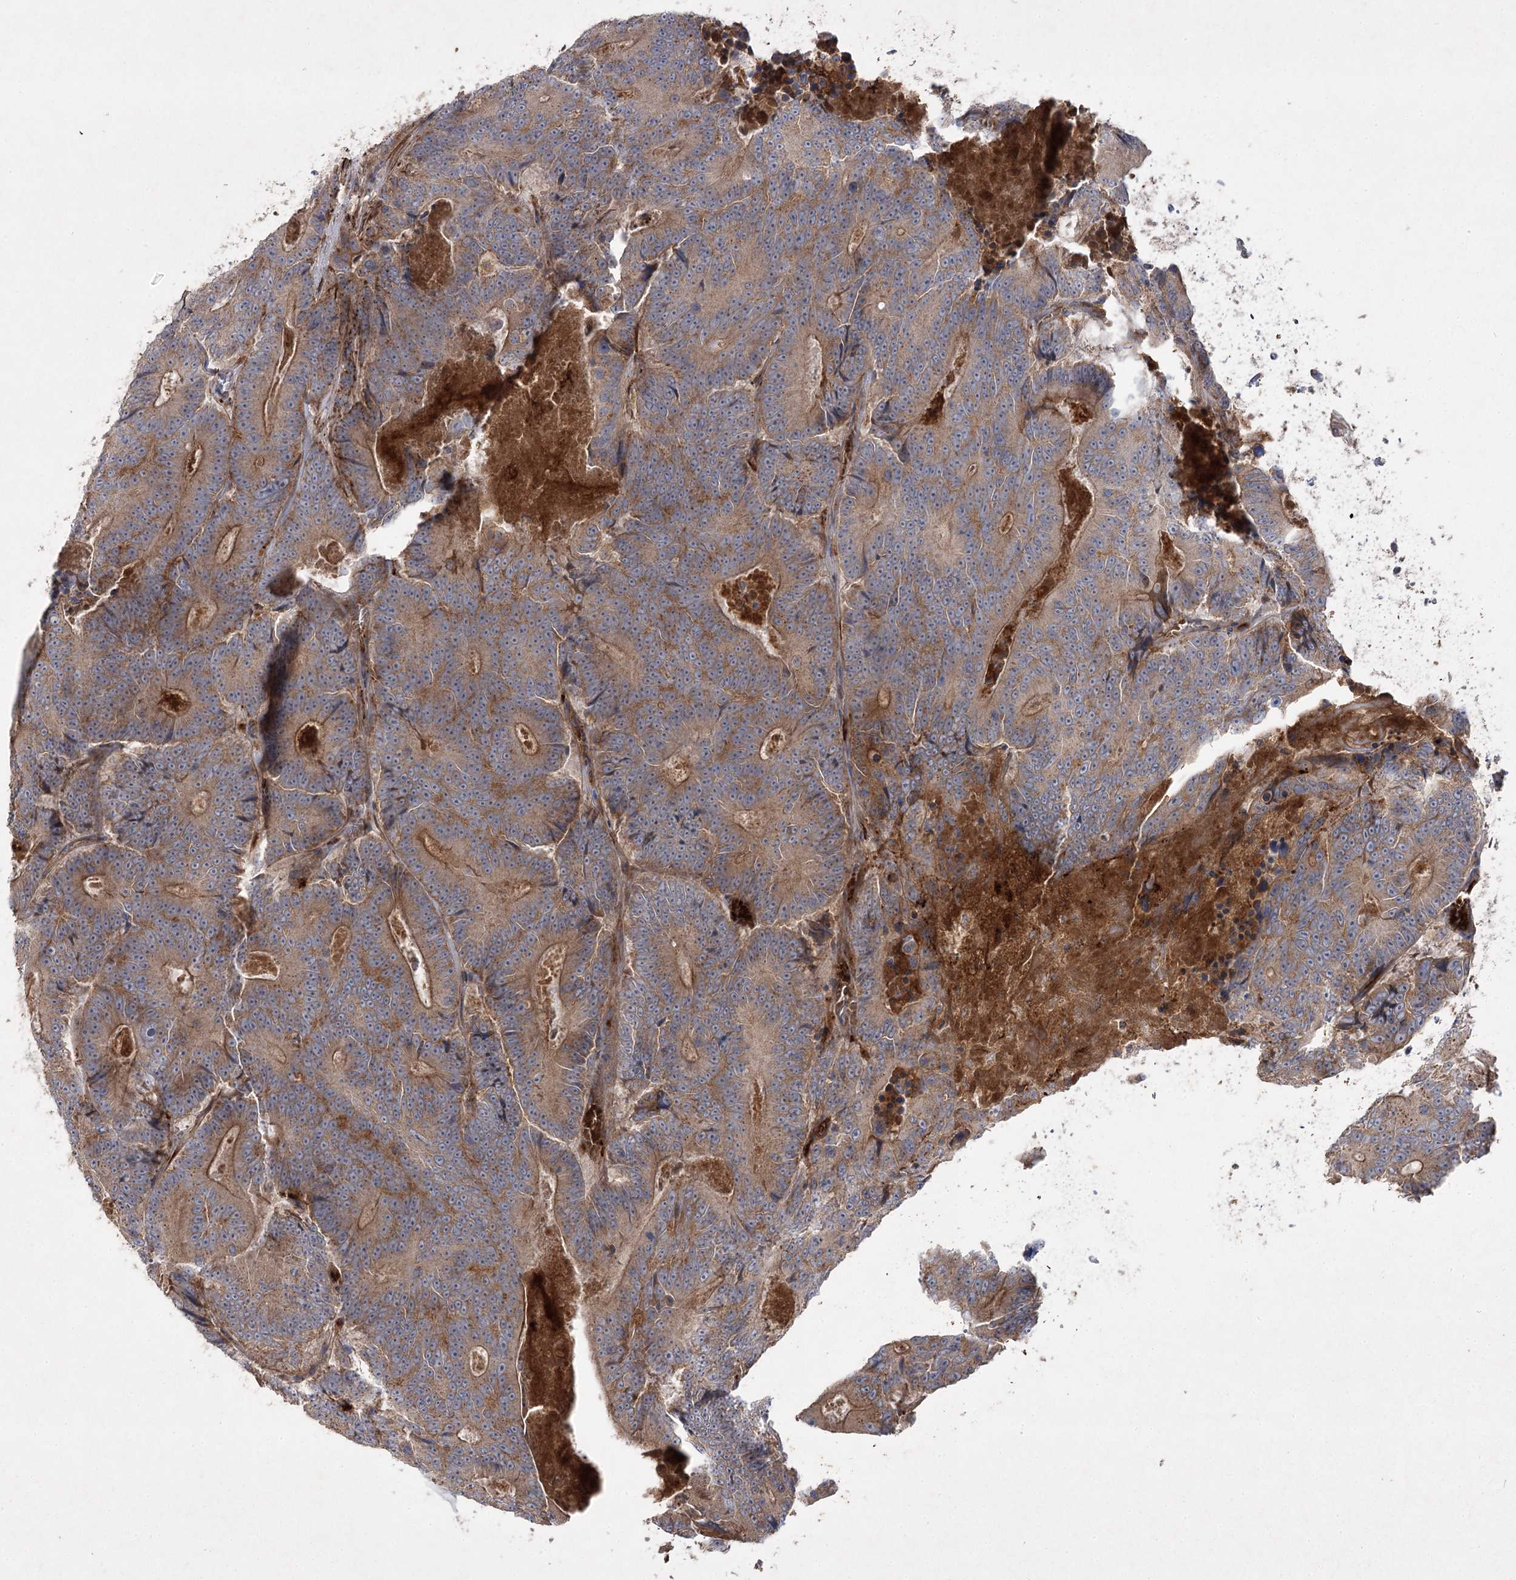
{"staining": {"intensity": "moderate", "quantity": ">75%", "location": "cytoplasmic/membranous"}, "tissue": "colorectal cancer", "cell_type": "Tumor cells", "image_type": "cancer", "snomed": [{"axis": "morphology", "description": "Adenocarcinoma, NOS"}, {"axis": "topography", "description": "Colon"}], "caption": "Protein expression analysis of human adenocarcinoma (colorectal) reveals moderate cytoplasmic/membranous expression in about >75% of tumor cells. Nuclei are stained in blue.", "gene": "KIAA0825", "patient": {"sex": "male", "age": 83}}